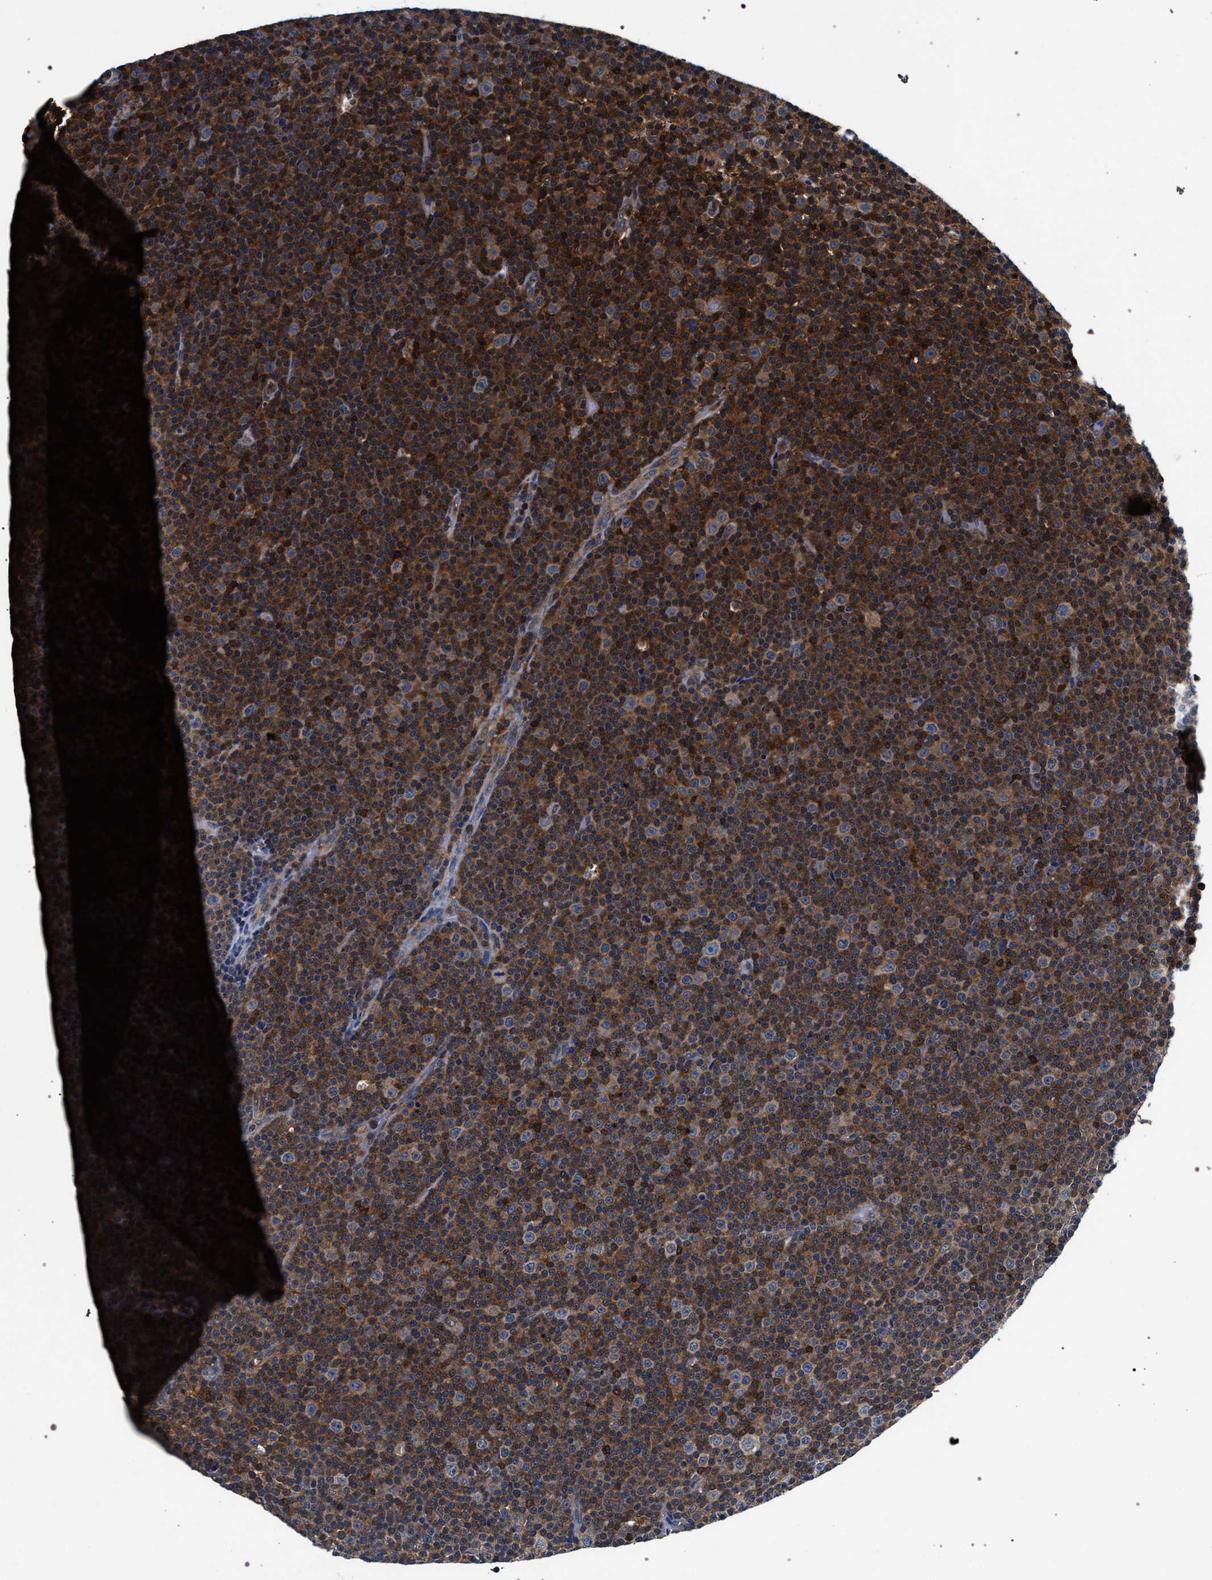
{"staining": {"intensity": "weak", "quantity": "25%-75%", "location": "cytoplasmic/membranous"}, "tissue": "lymphoma", "cell_type": "Tumor cells", "image_type": "cancer", "snomed": [{"axis": "morphology", "description": "Malignant lymphoma, non-Hodgkin's type, Low grade"}, {"axis": "topography", "description": "Lymph node"}], "caption": "Lymphoma stained for a protein (brown) shows weak cytoplasmic/membranous positive expression in about 25%-75% of tumor cells.", "gene": "LASP1", "patient": {"sex": "female", "age": 67}}